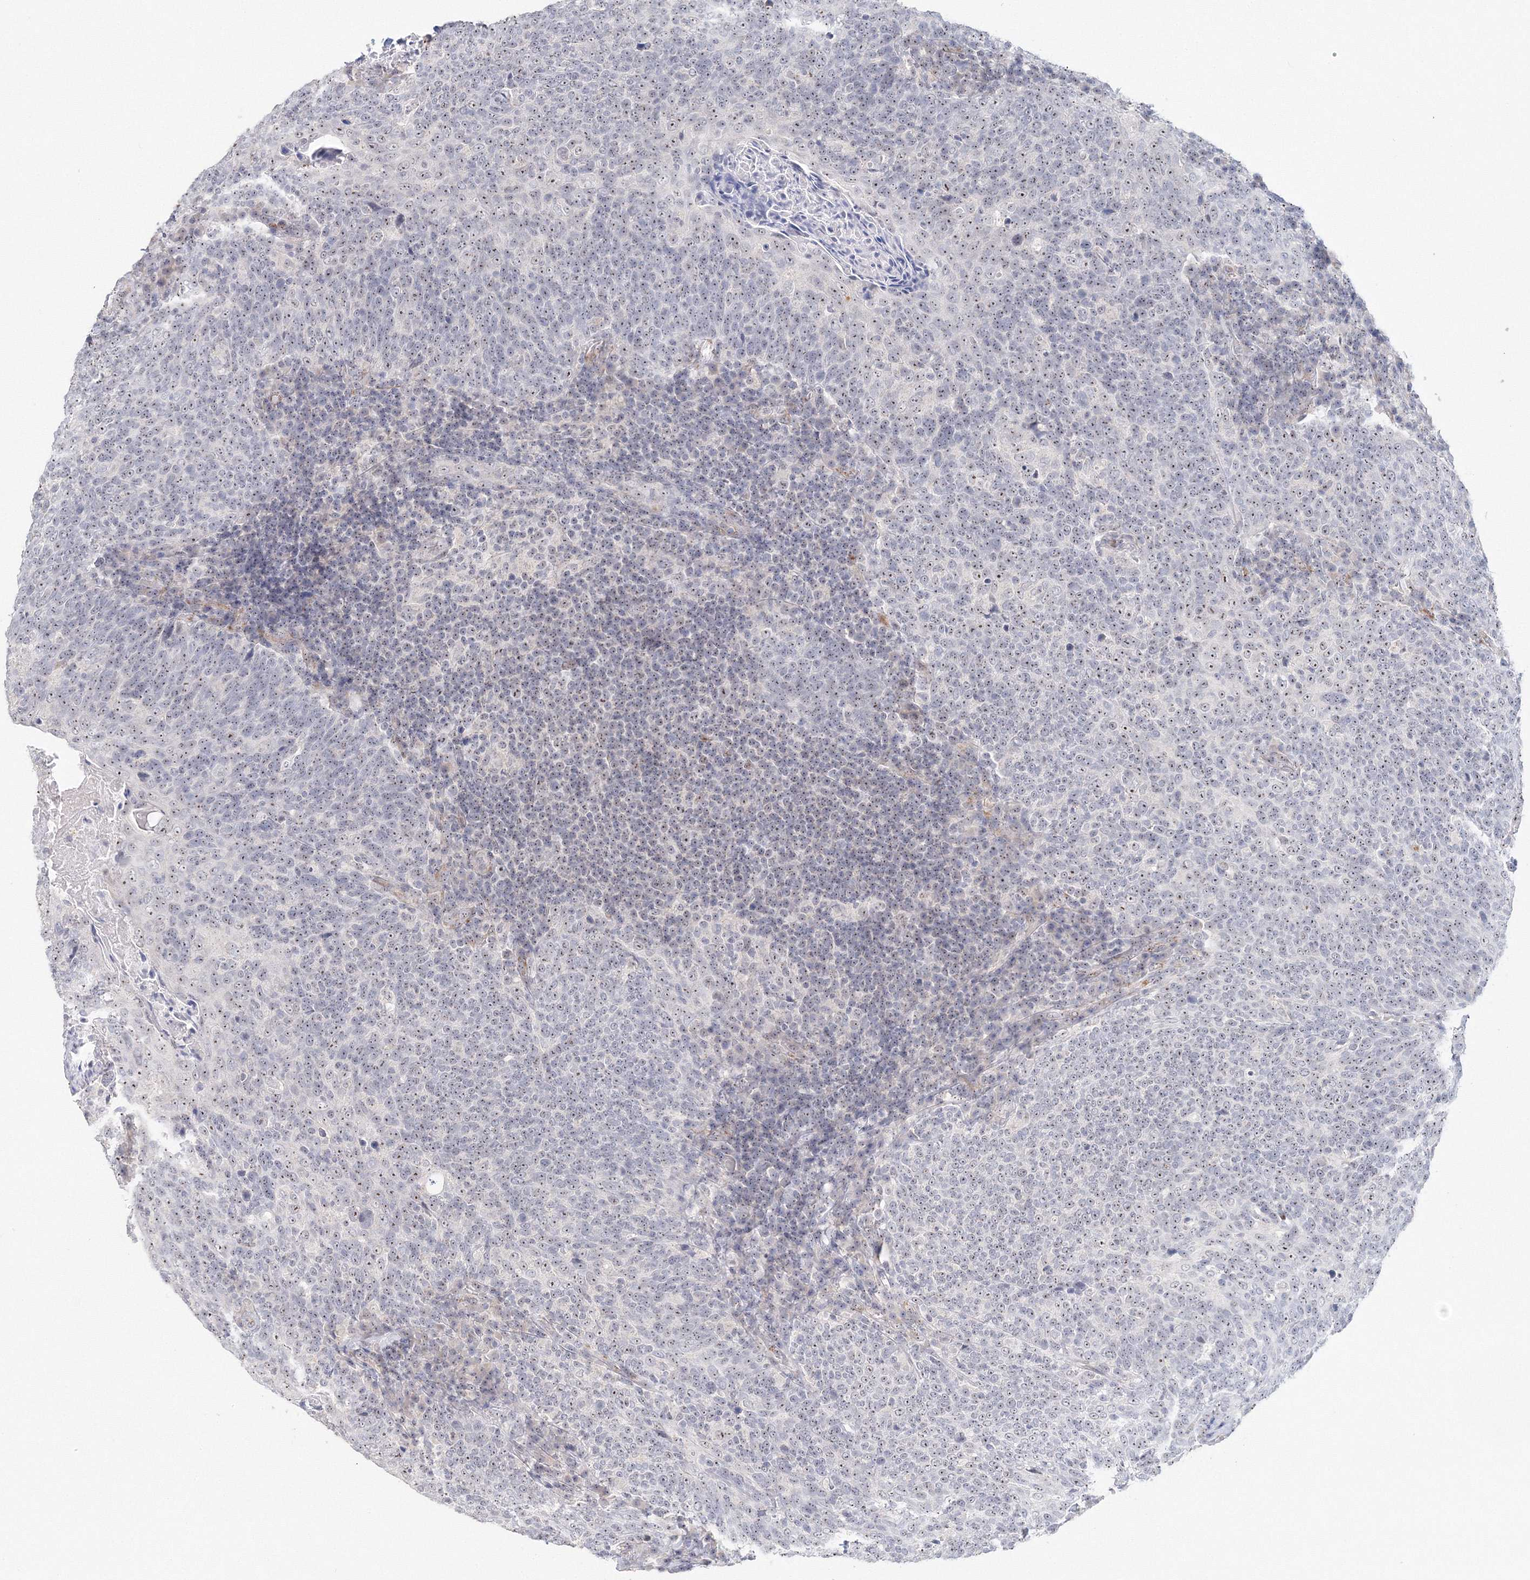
{"staining": {"intensity": "moderate", "quantity": ">75%", "location": "nuclear"}, "tissue": "head and neck cancer", "cell_type": "Tumor cells", "image_type": "cancer", "snomed": [{"axis": "morphology", "description": "Squamous cell carcinoma, NOS"}, {"axis": "morphology", "description": "Squamous cell carcinoma, metastatic, NOS"}, {"axis": "topography", "description": "Lymph node"}, {"axis": "topography", "description": "Head-Neck"}], "caption": "Brown immunohistochemical staining in head and neck squamous cell carcinoma demonstrates moderate nuclear positivity in approximately >75% of tumor cells.", "gene": "SIRT7", "patient": {"sex": "male", "age": 62}}